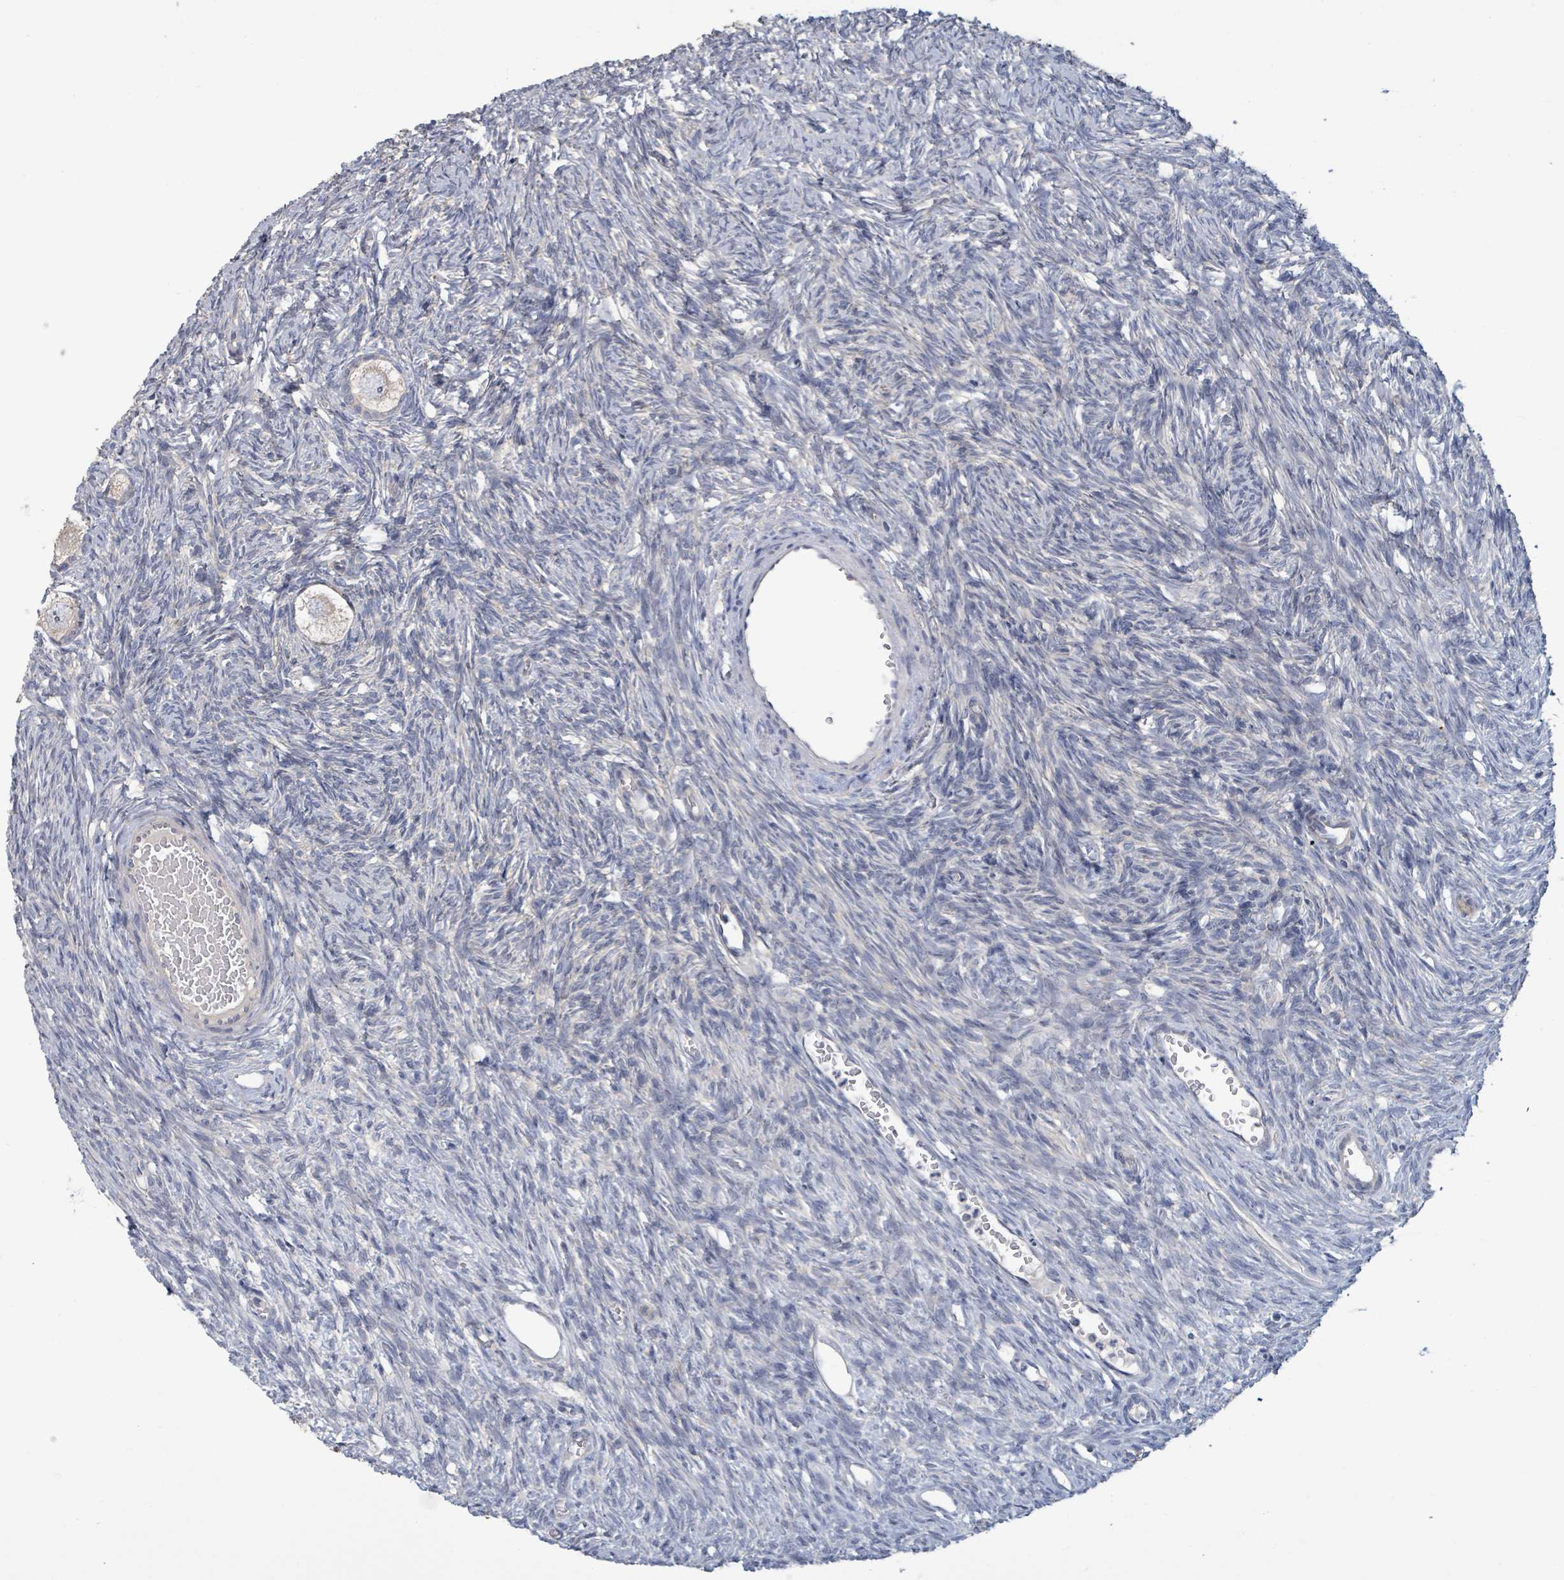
{"staining": {"intensity": "weak", "quantity": "<25%", "location": "cytoplasmic/membranous"}, "tissue": "ovary", "cell_type": "Follicle cells", "image_type": "normal", "snomed": [{"axis": "morphology", "description": "Normal tissue, NOS"}, {"axis": "topography", "description": "Ovary"}], "caption": "A micrograph of human ovary is negative for staining in follicle cells. (DAB immunohistochemistry visualized using brightfield microscopy, high magnification).", "gene": "RPL32", "patient": {"sex": "female", "age": 33}}